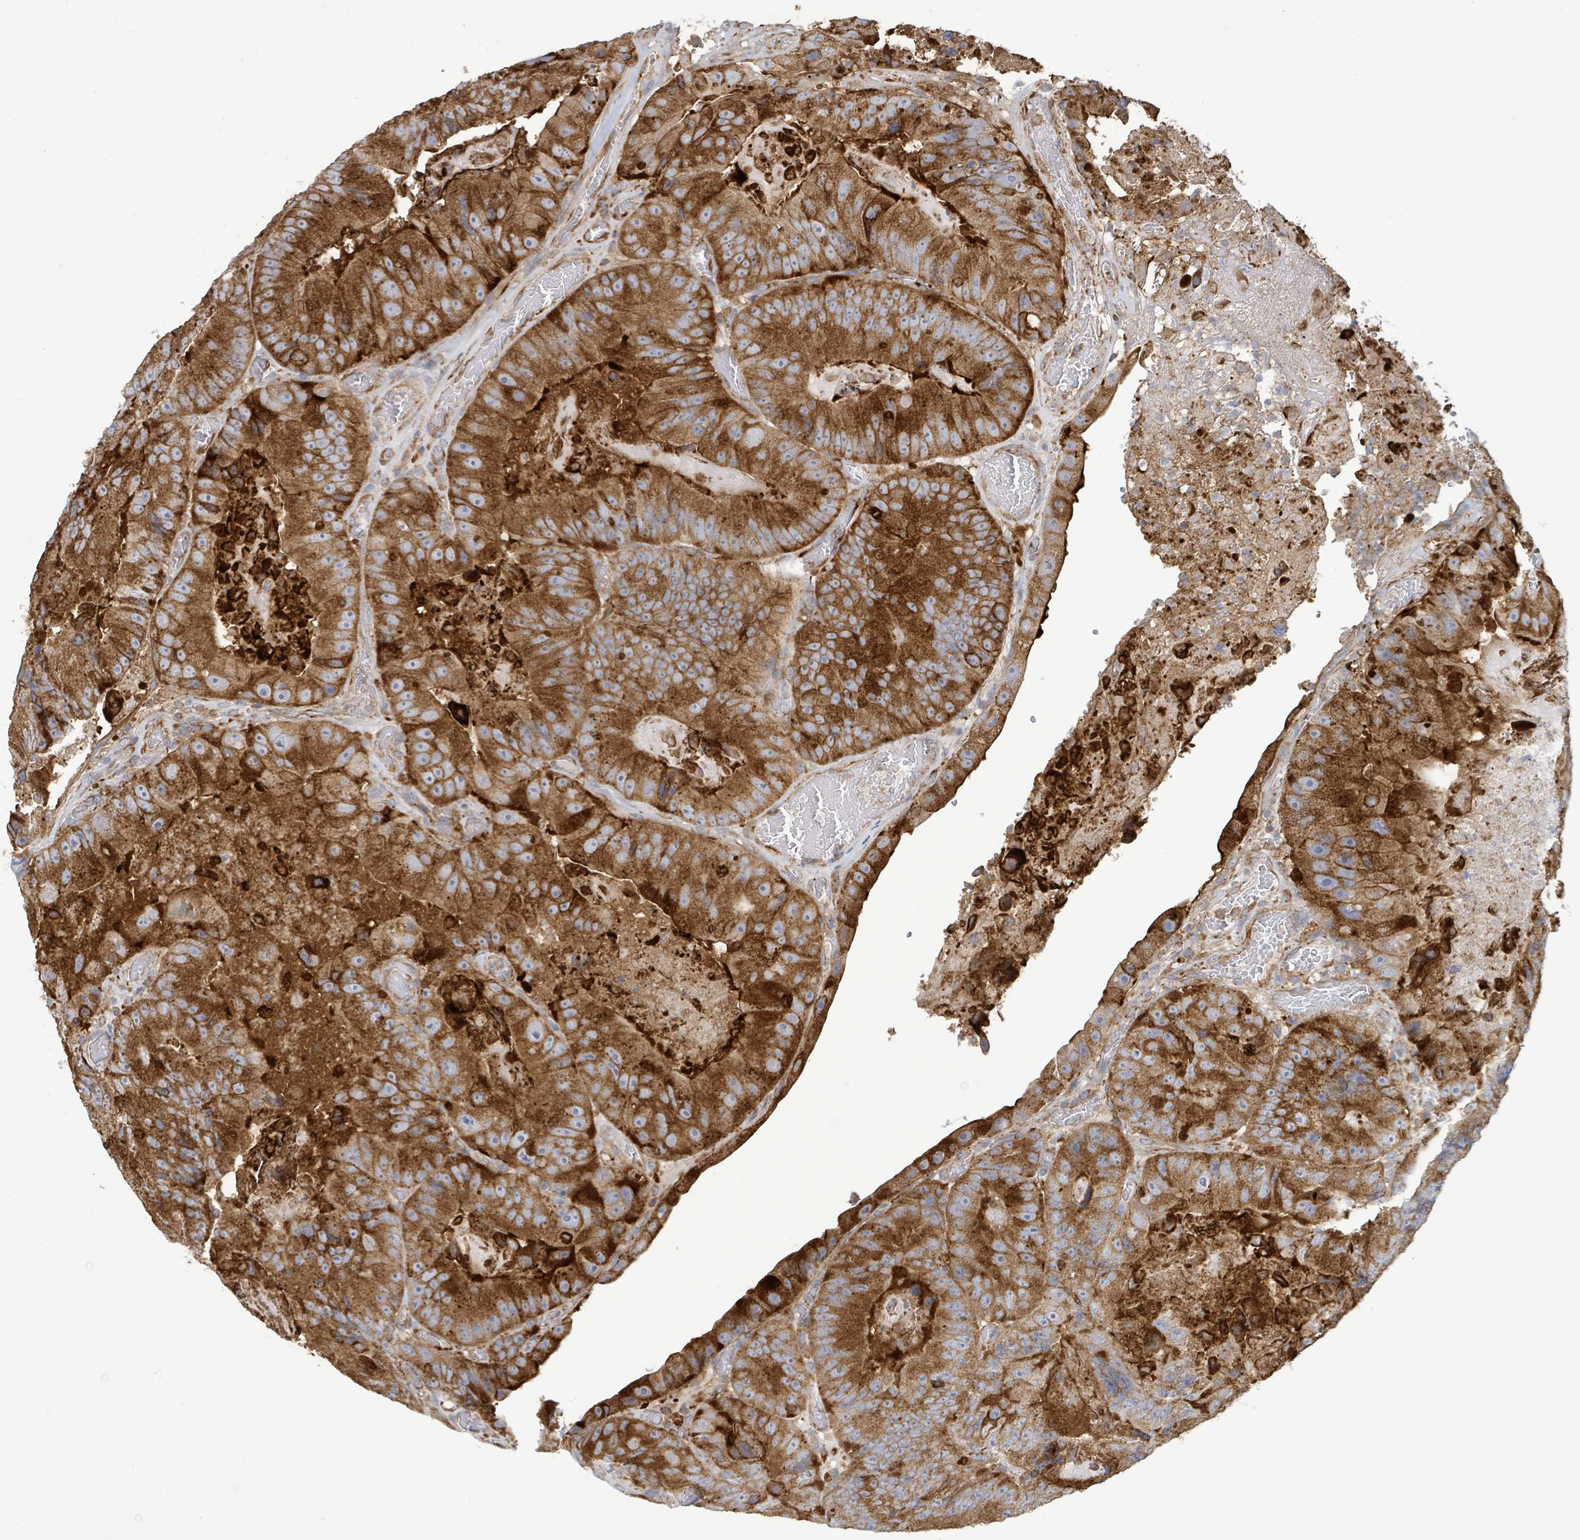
{"staining": {"intensity": "strong", "quantity": ">75%", "location": "cytoplasmic/membranous"}, "tissue": "colorectal cancer", "cell_type": "Tumor cells", "image_type": "cancer", "snomed": [{"axis": "morphology", "description": "Adenocarcinoma, NOS"}, {"axis": "topography", "description": "Colon"}], "caption": "Tumor cells exhibit strong cytoplasmic/membranous expression in about >75% of cells in adenocarcinoma (colorectal).", "gene": "EGFL7", "patient": {"sex": "female", "age": 86}}